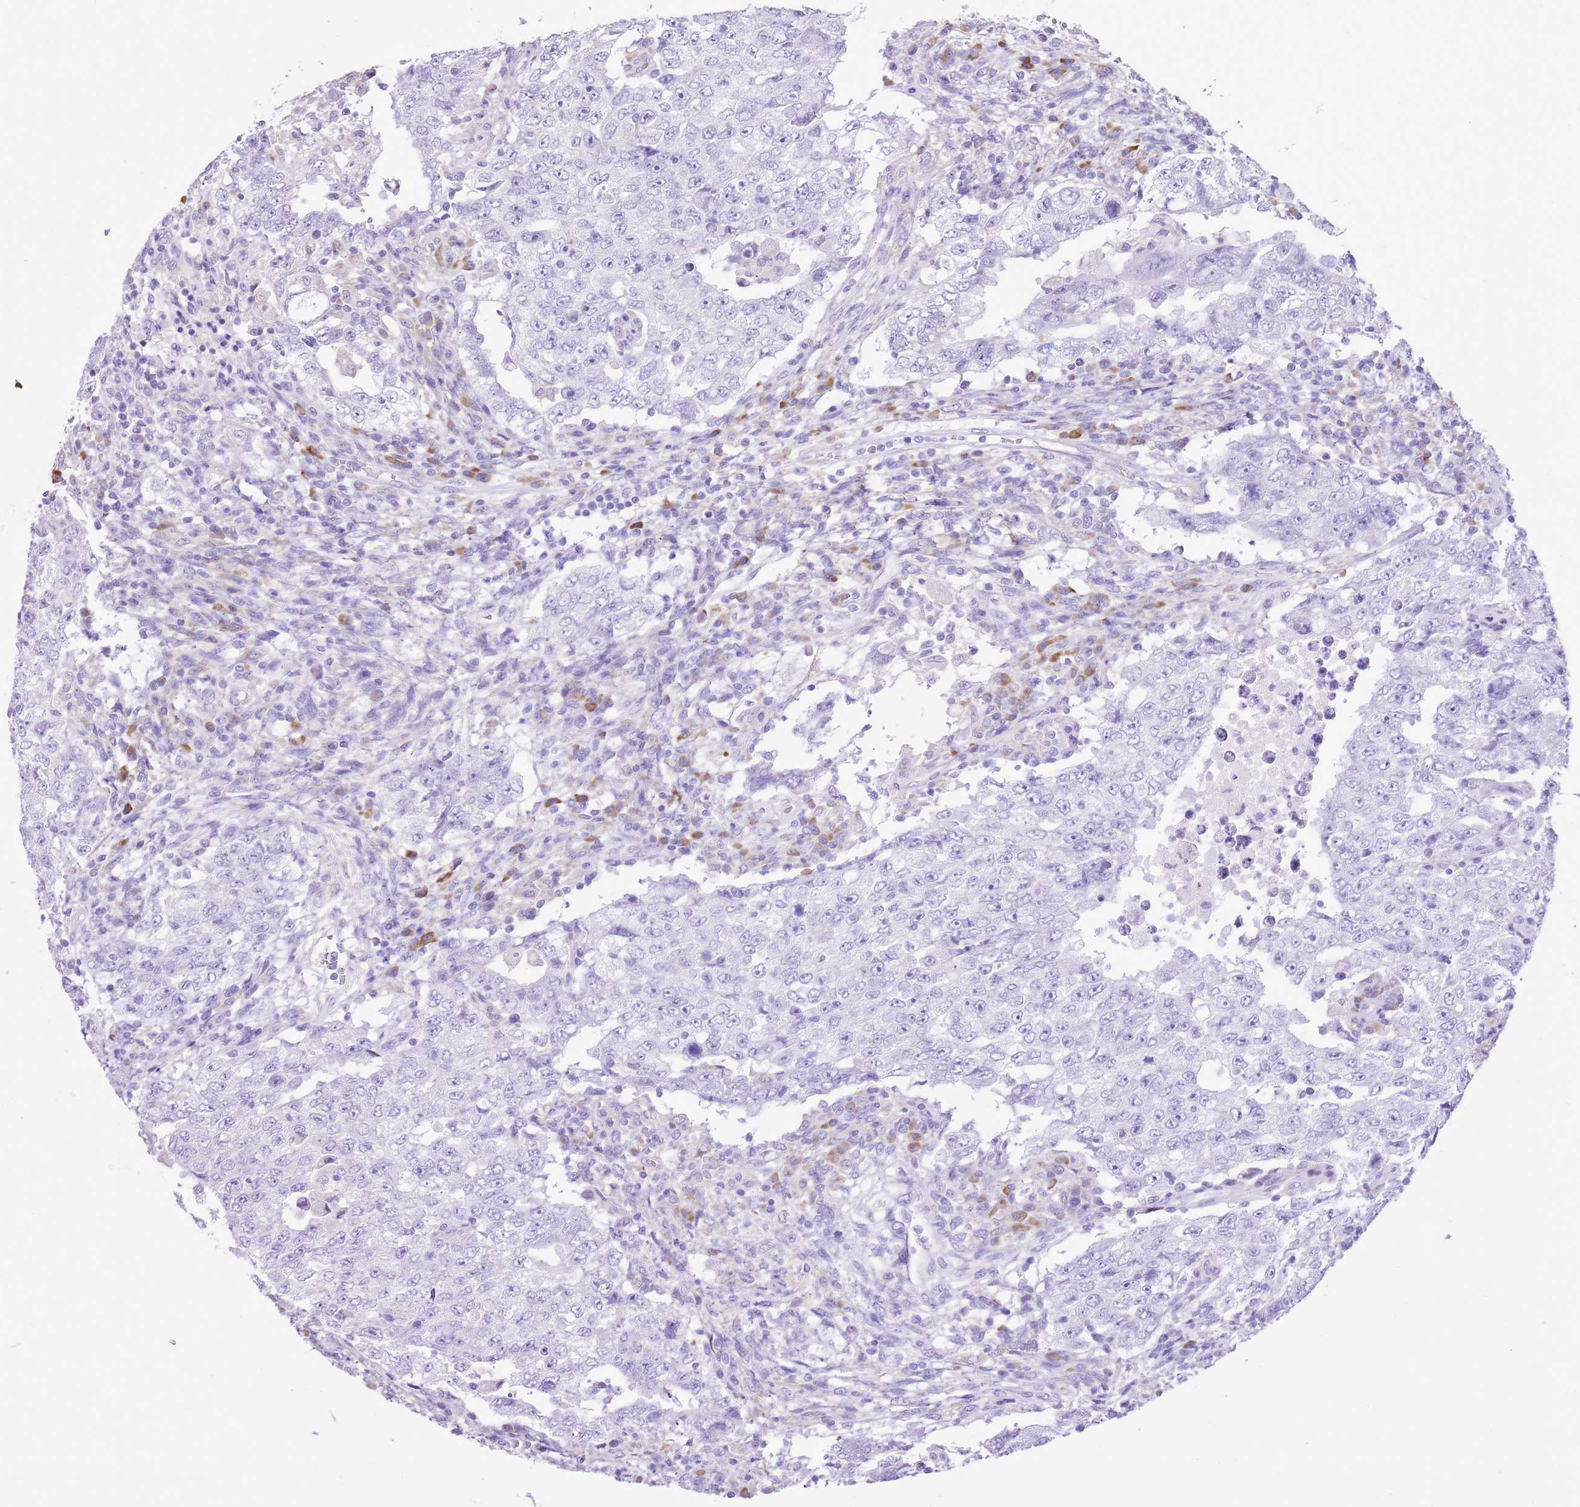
{"staining": {"intensity": "negative", "quantity": "none", "location": "none"}, "tissue": "testis cancer", "cell_type": "Tumor cells", "image_type": "cancer", "snomed": [{"axis": "morphology", "description": "Carcinoma, Embryonal, NOS"}, {"axis": "topography", "description": "Testis"}], "caption": "Tumor cells show no significant protein expression in testis cancer. (Immunohistochemistry, brightfield microscopy, high magnification).", "gene": "AAR2", "patient": {"sex": "male", "age": 26}}